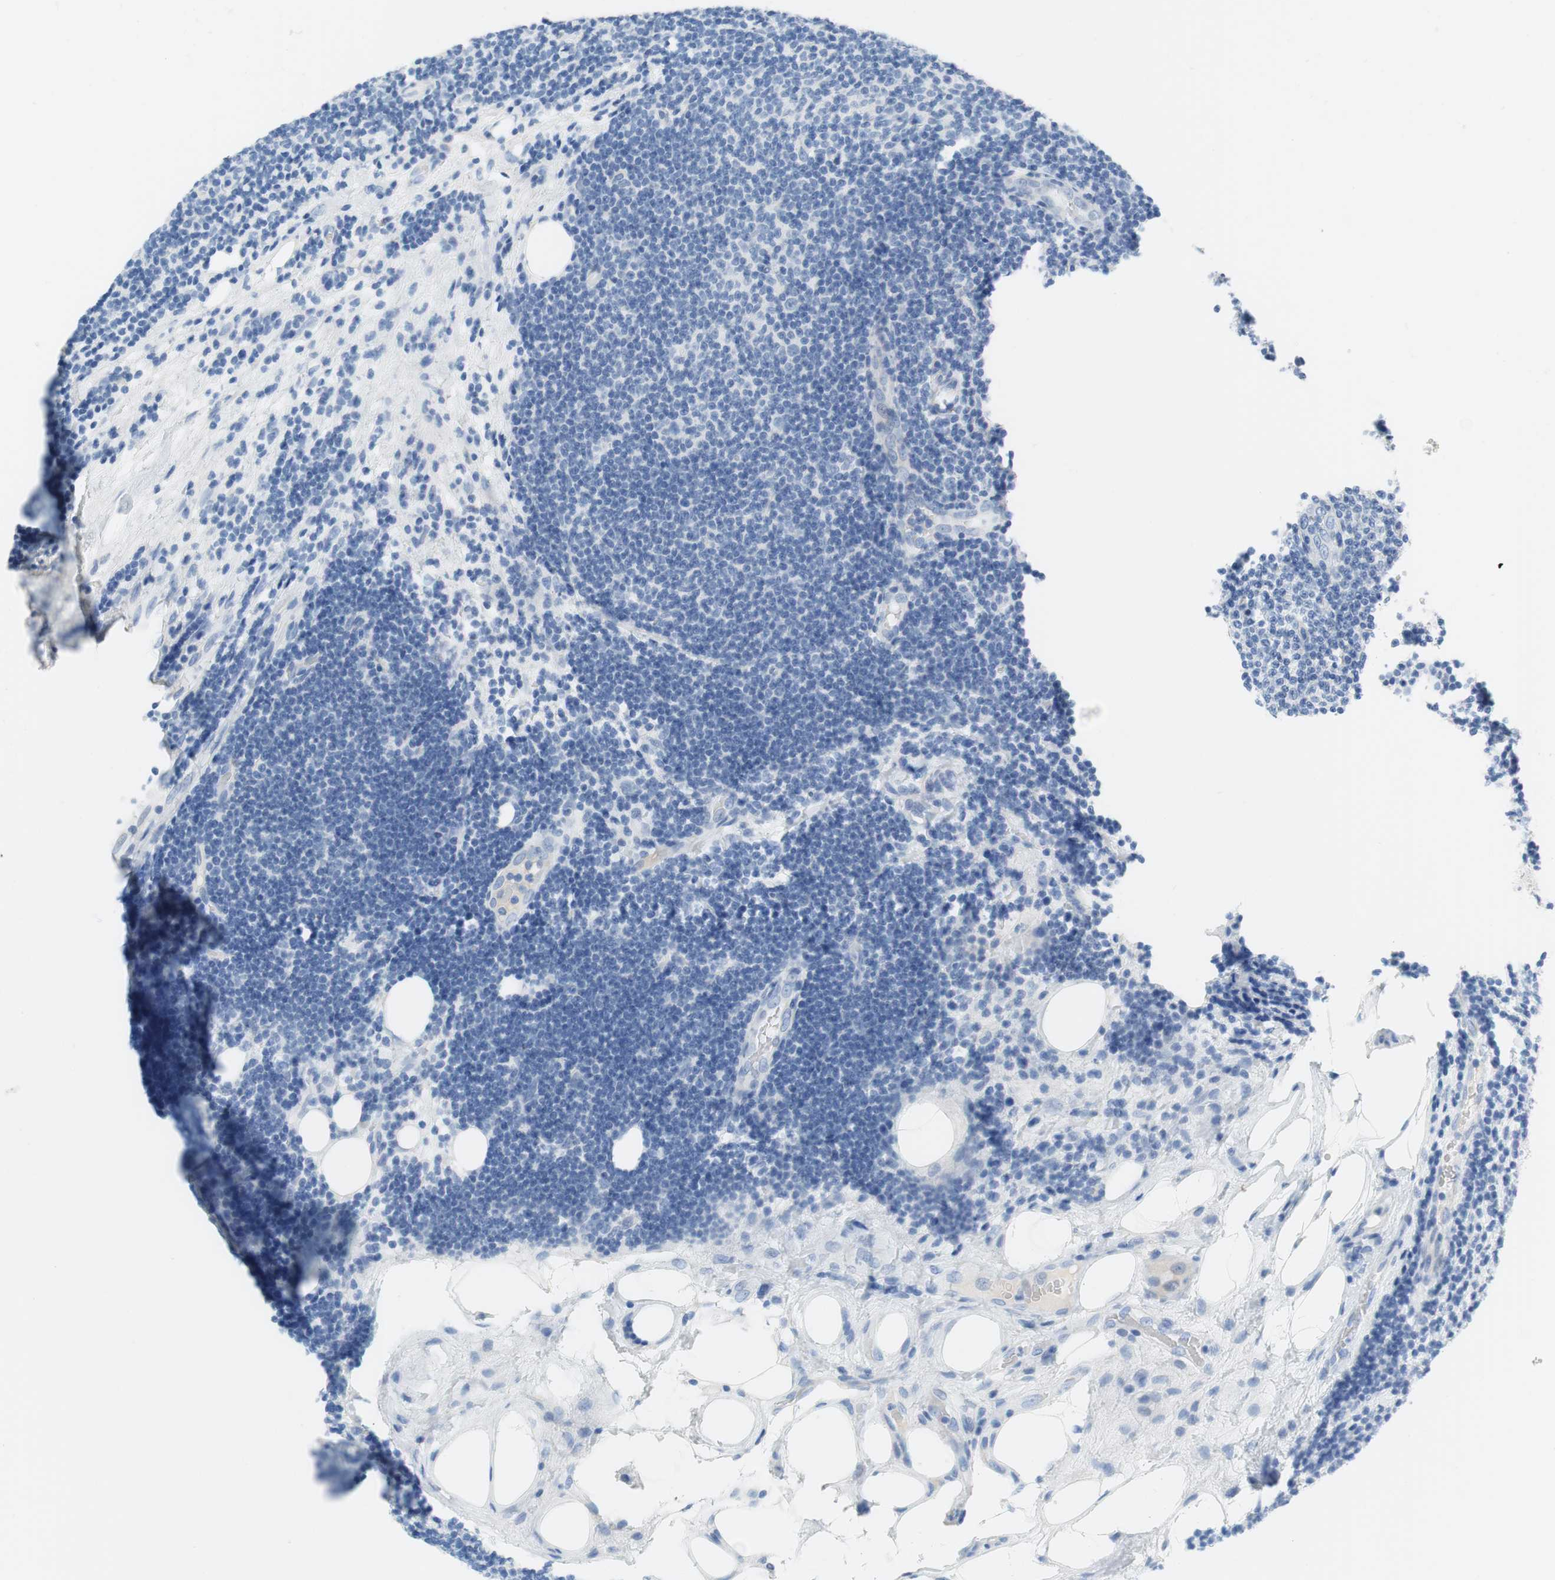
{"staining": {"intensity": "negative", "quantity": "none", "location": "none"}, "tissue": "lymphoma", "cell_type": "Tumor cells", "image_type": "cancer", "snomed": [{"axis": "morphology", "description": "Malignant lymphoma, non-Hodgkin's type, Low grade"}, {"axis": "topography", "description": "Lymph node"}], "caption": "Immunohistochemical staining of lymphoma exhibits no significant positivity in tumor cells.", "gene": "MYH1", "patient": {"sex": "male", "age": 83}}